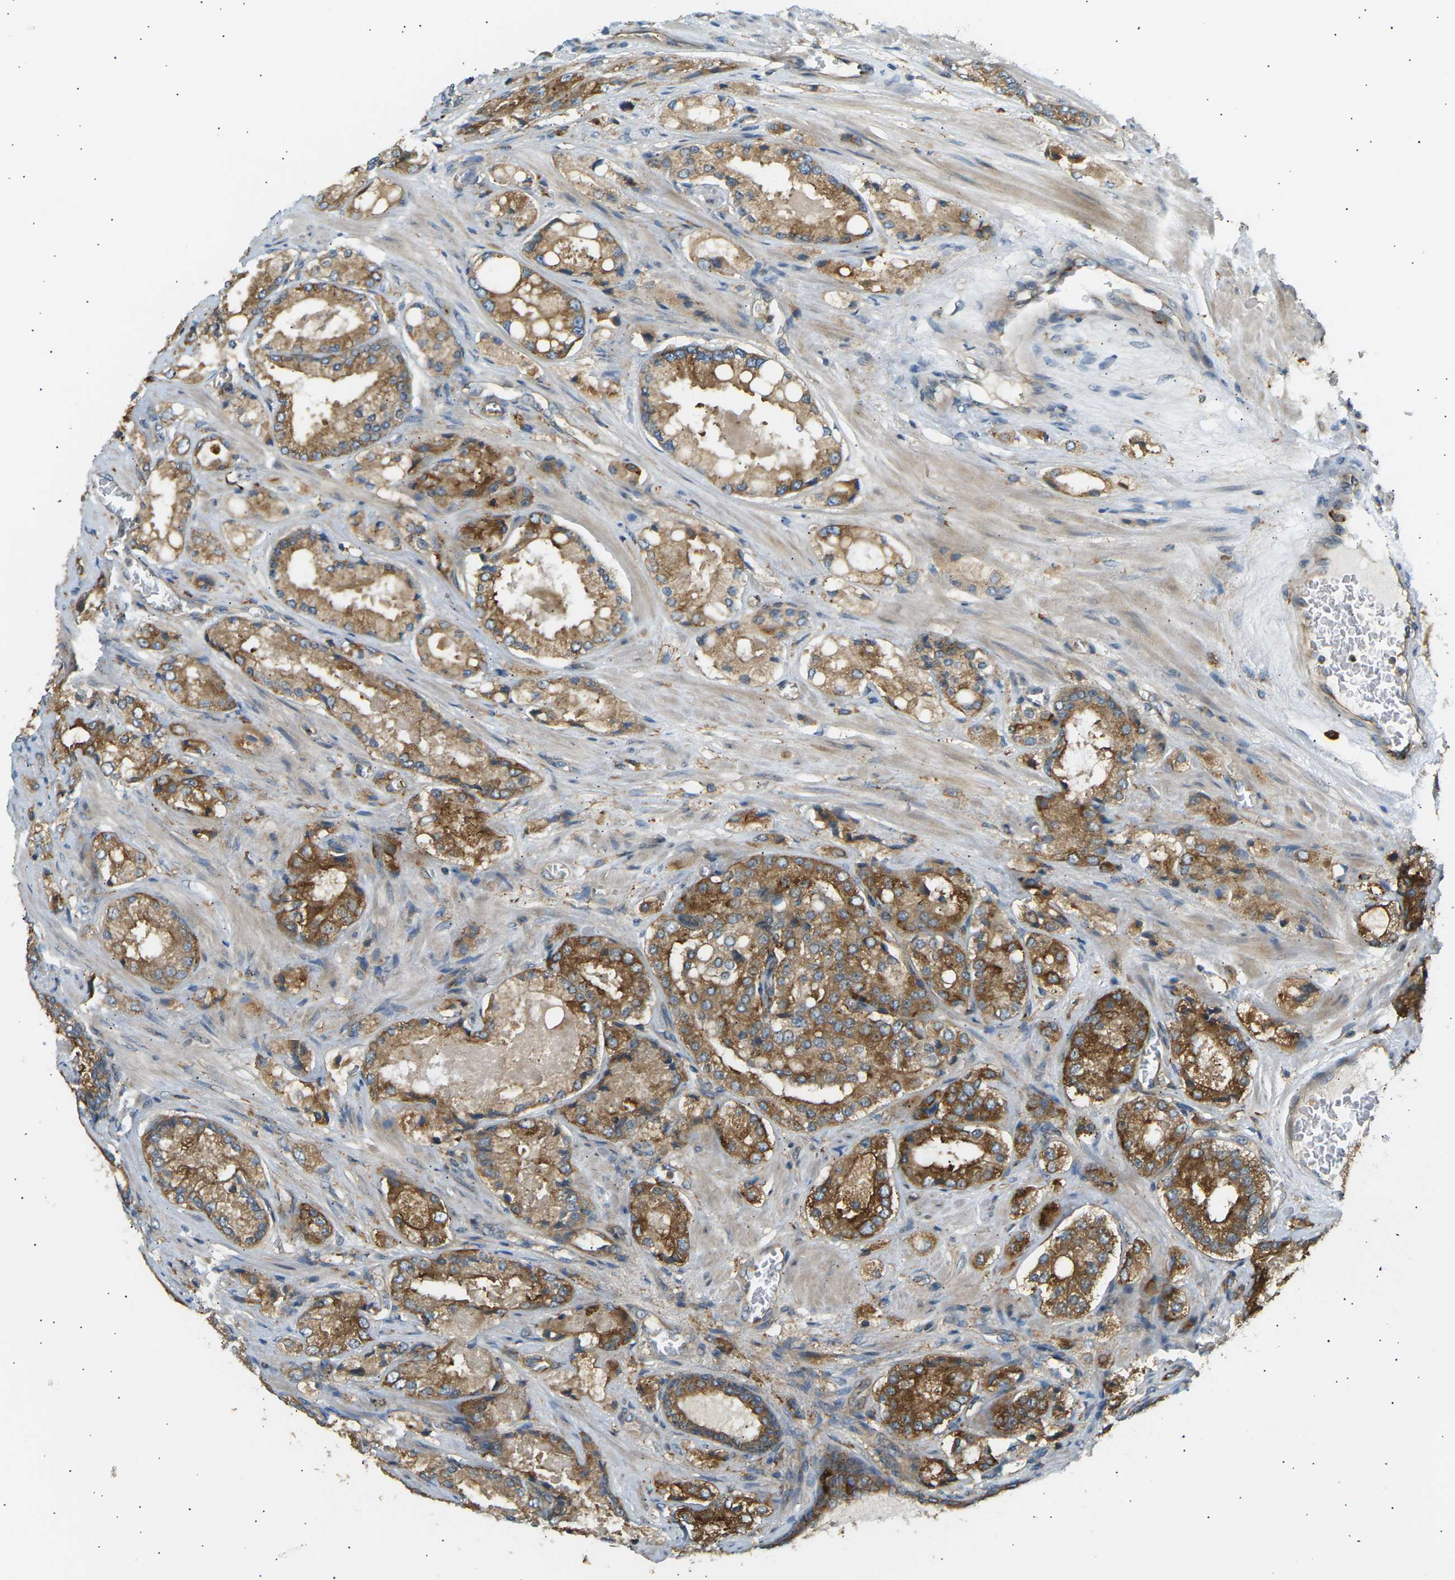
{"staining": {"intensity": "moderate", "quantity": ">75%", "location": "cytoplasmic/membranous"}, "tissue": "prostate cancer", "cell_type": "Tumor cells", "image_type": "cancer", "snomed": [{"axis": "morphology", "description": "Adenocarcinoma, High grade"}, {"axis": "topography", "description": "Prostate"}], "caption": "Prostate cancer (high-grade adenocarcinoma) stained with immunohistochemistry (IHC) reveals moderate cytoplasmic/membranous expression in approximately >75% of tumor cells. (DAB = brown stain, brightfield microscopy at high magnification).", "gene": "CDK17", "patient": {"sex": "male", "age": 65}}